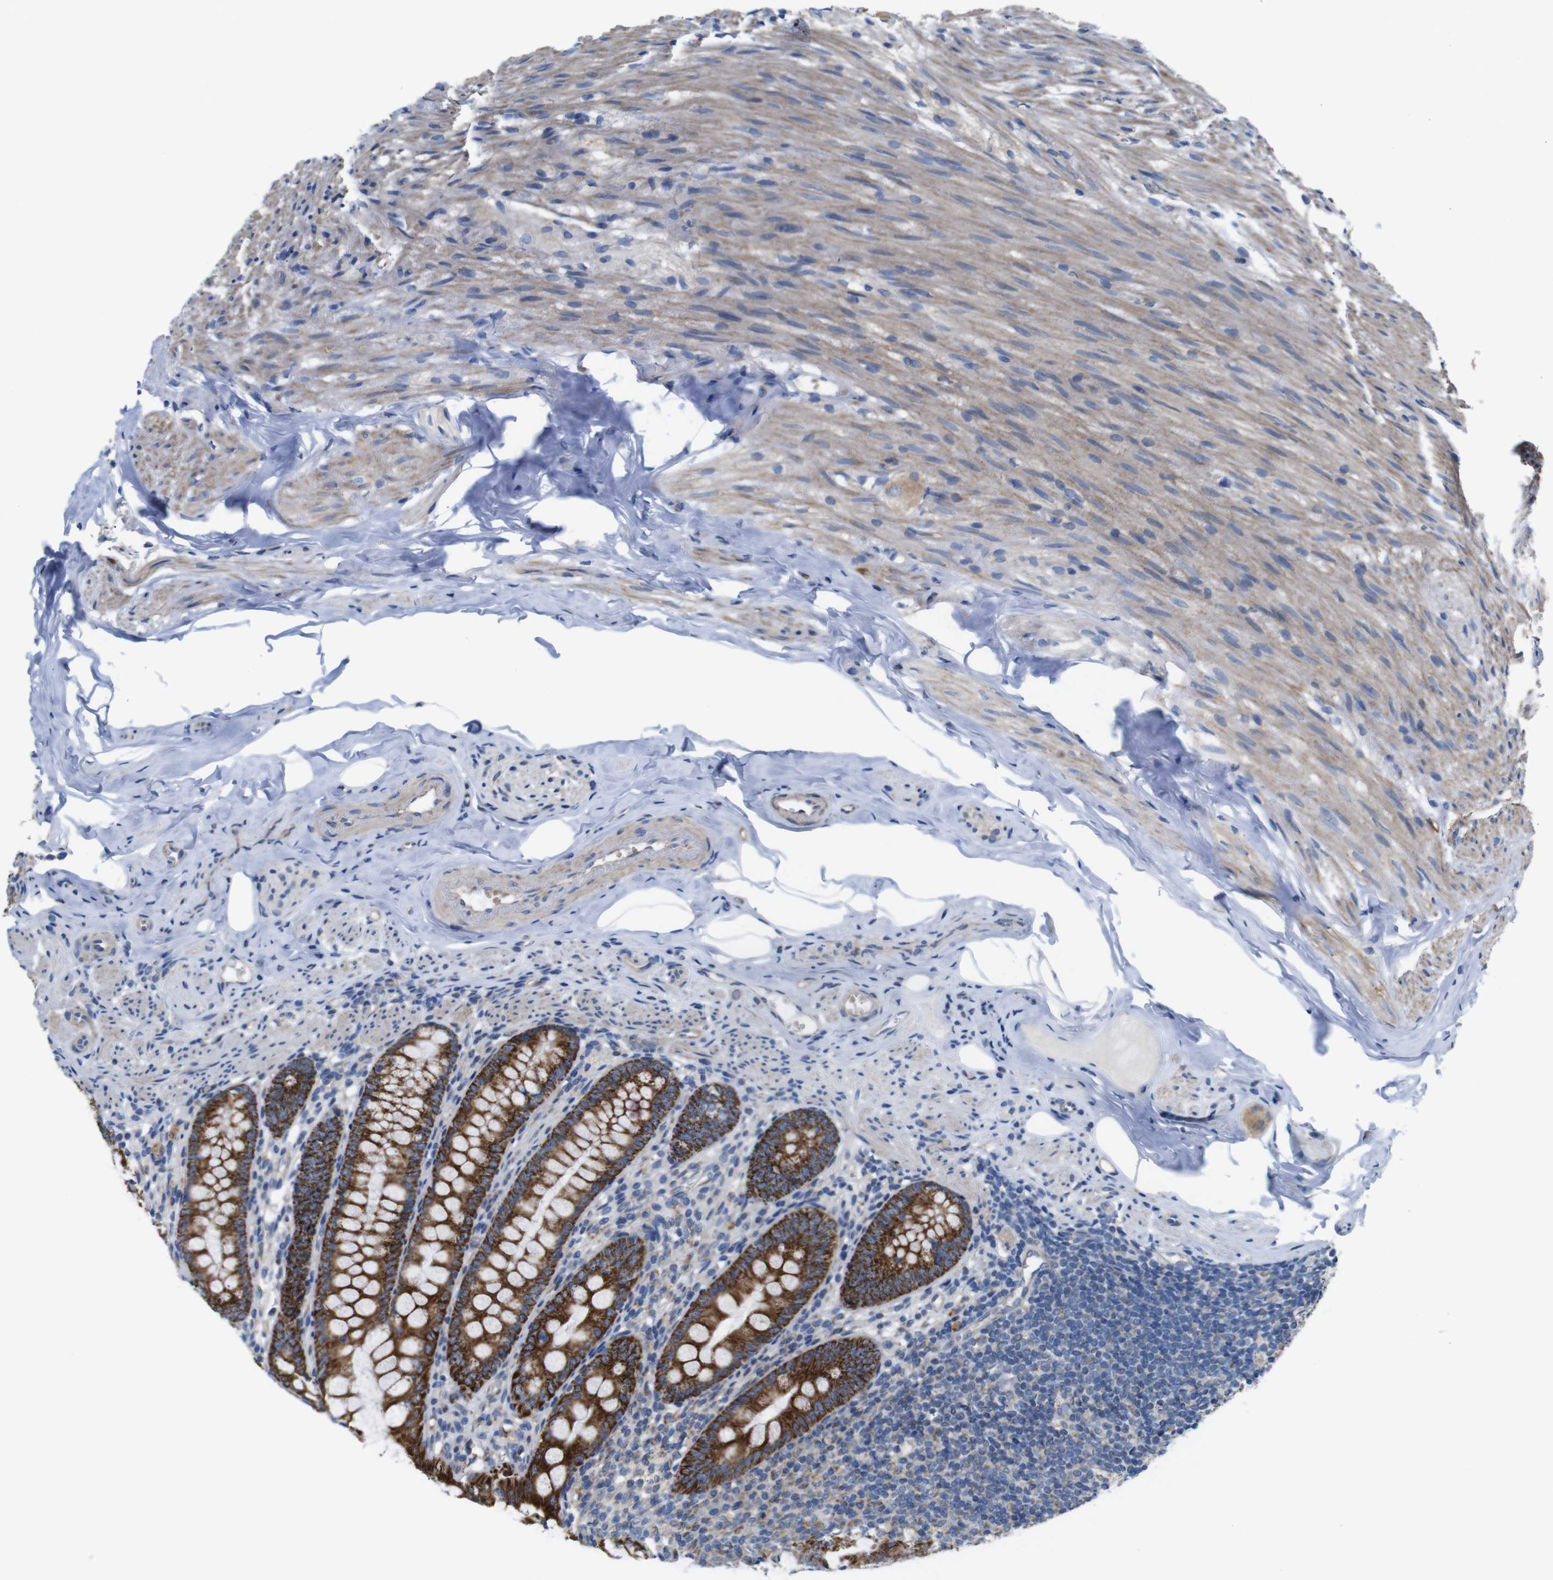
{"staining": {"intensity": "strong", "quantity": ">75%", "location": "cytoplasmic/membranous"}, "tissue": "appendix", "cell_type": "Glandular cells", "image_type": "normal", "snomed": [{"axis": "morphology", "description": "Normal tissue, NOS"}, {"axis": "topography", "description": "Appendix"}], "caption": "This is an image of immunohistochemistry (IHC) staining of benign appendix, which shows strong expression in the cytoplasmic/membranous of glandular cells.", "gene": "PDCD1LG2", "patient": {"sex": "female", "age": 77}}